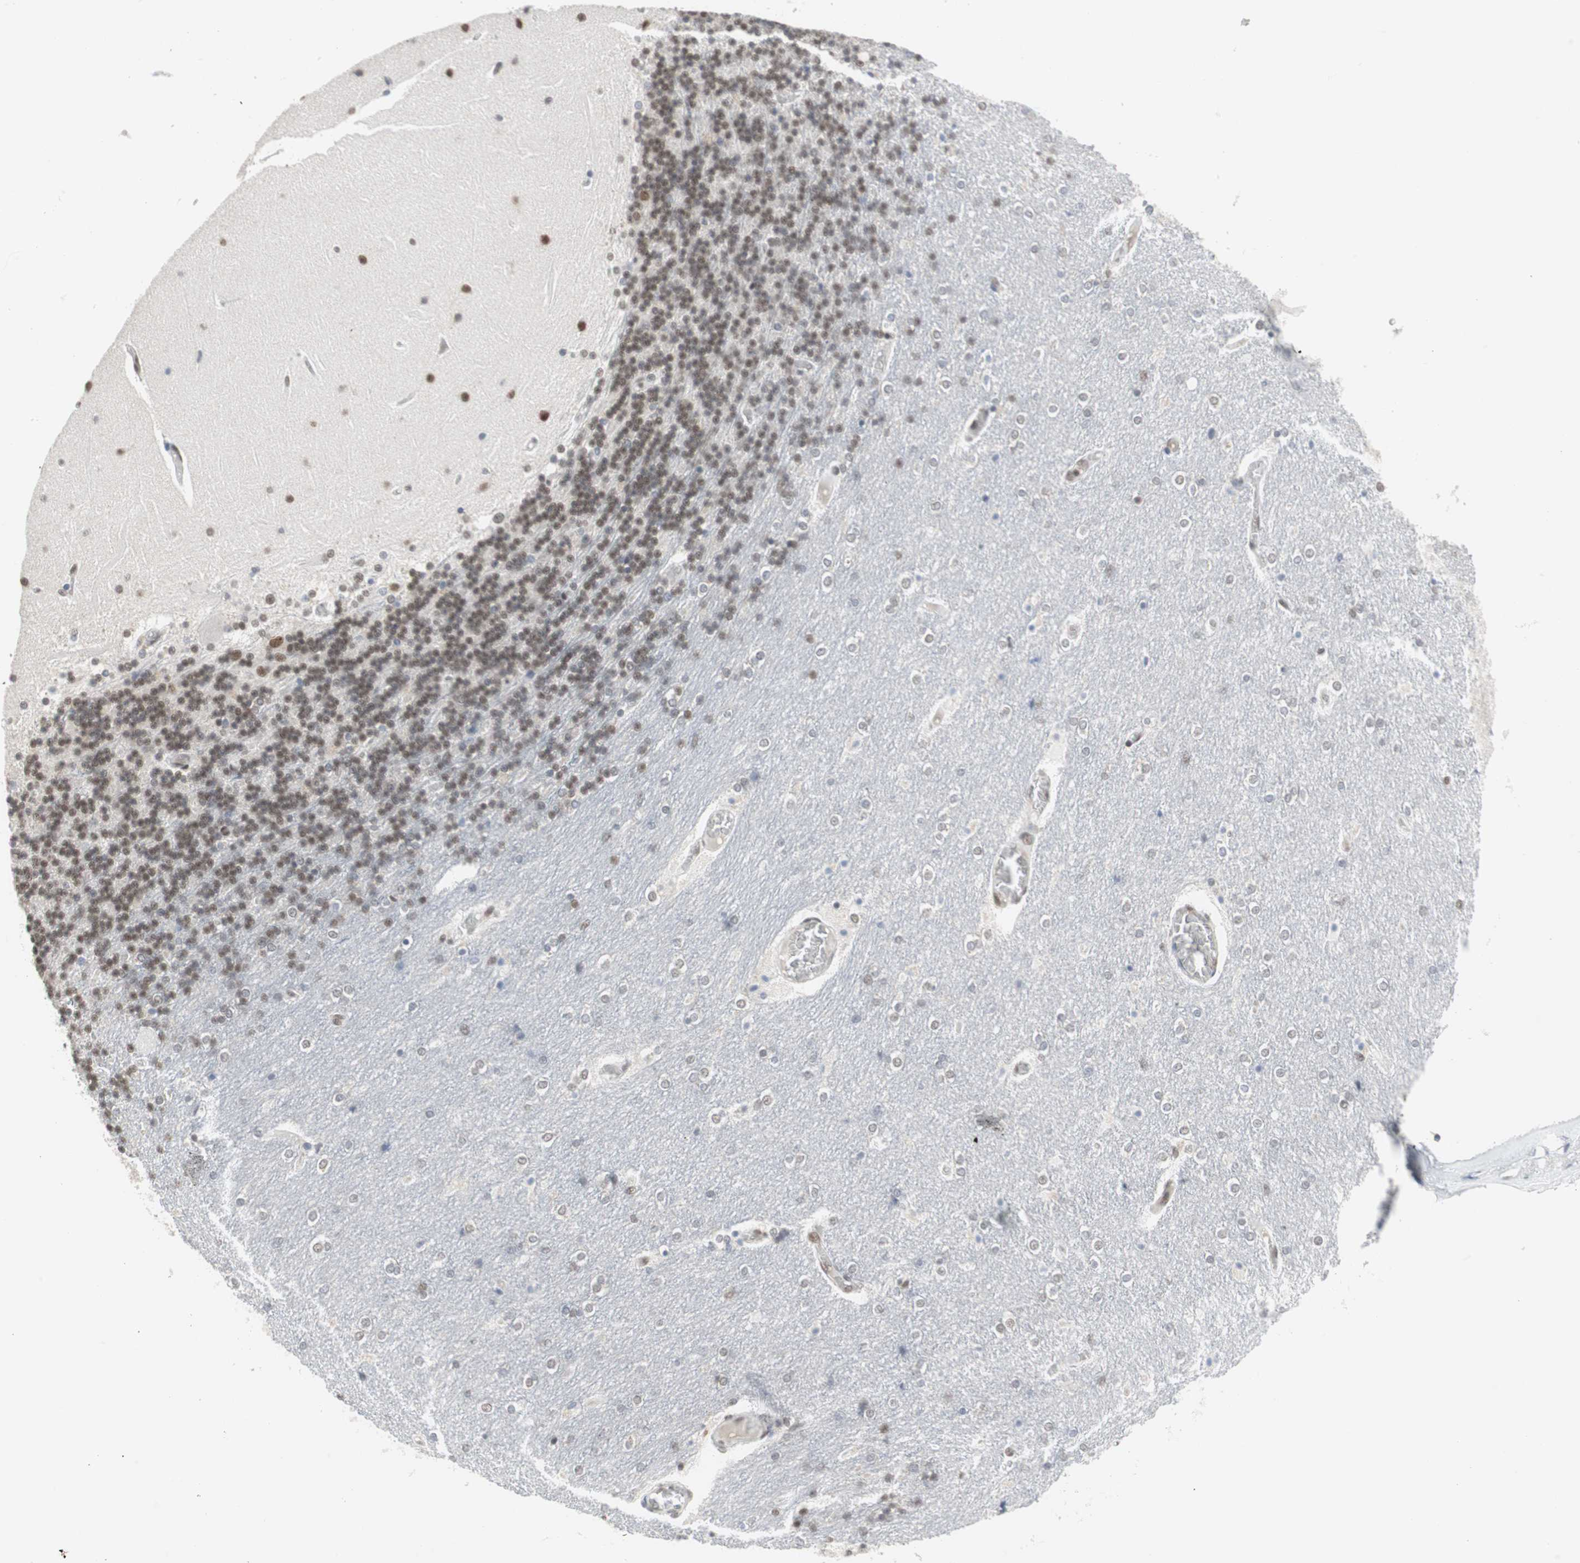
{"staining": {"intensity": "strong", "quantity": ">75%", "location": "nuclear"}, "tissue": "cerebellum", "cell_type": "Cells in granular layer", "image_type": "normal", "snomed": [{"axis": "morphology", "description": "Normal tissue, NOS"}, {"axis": "topography", "description": "Cerebellum"}], "caption": "DAB (3,3'-diaminobenzidine) immunohistochemical staining of unremarkable cerebellum demonstrates strong nuclear protein expression in about >75% of cells in granular layer. (Brightfield microscopy of DAB IHC at high magnification).", "gene": "RTF1", "patient": {"sex": "female", "age": 54}}